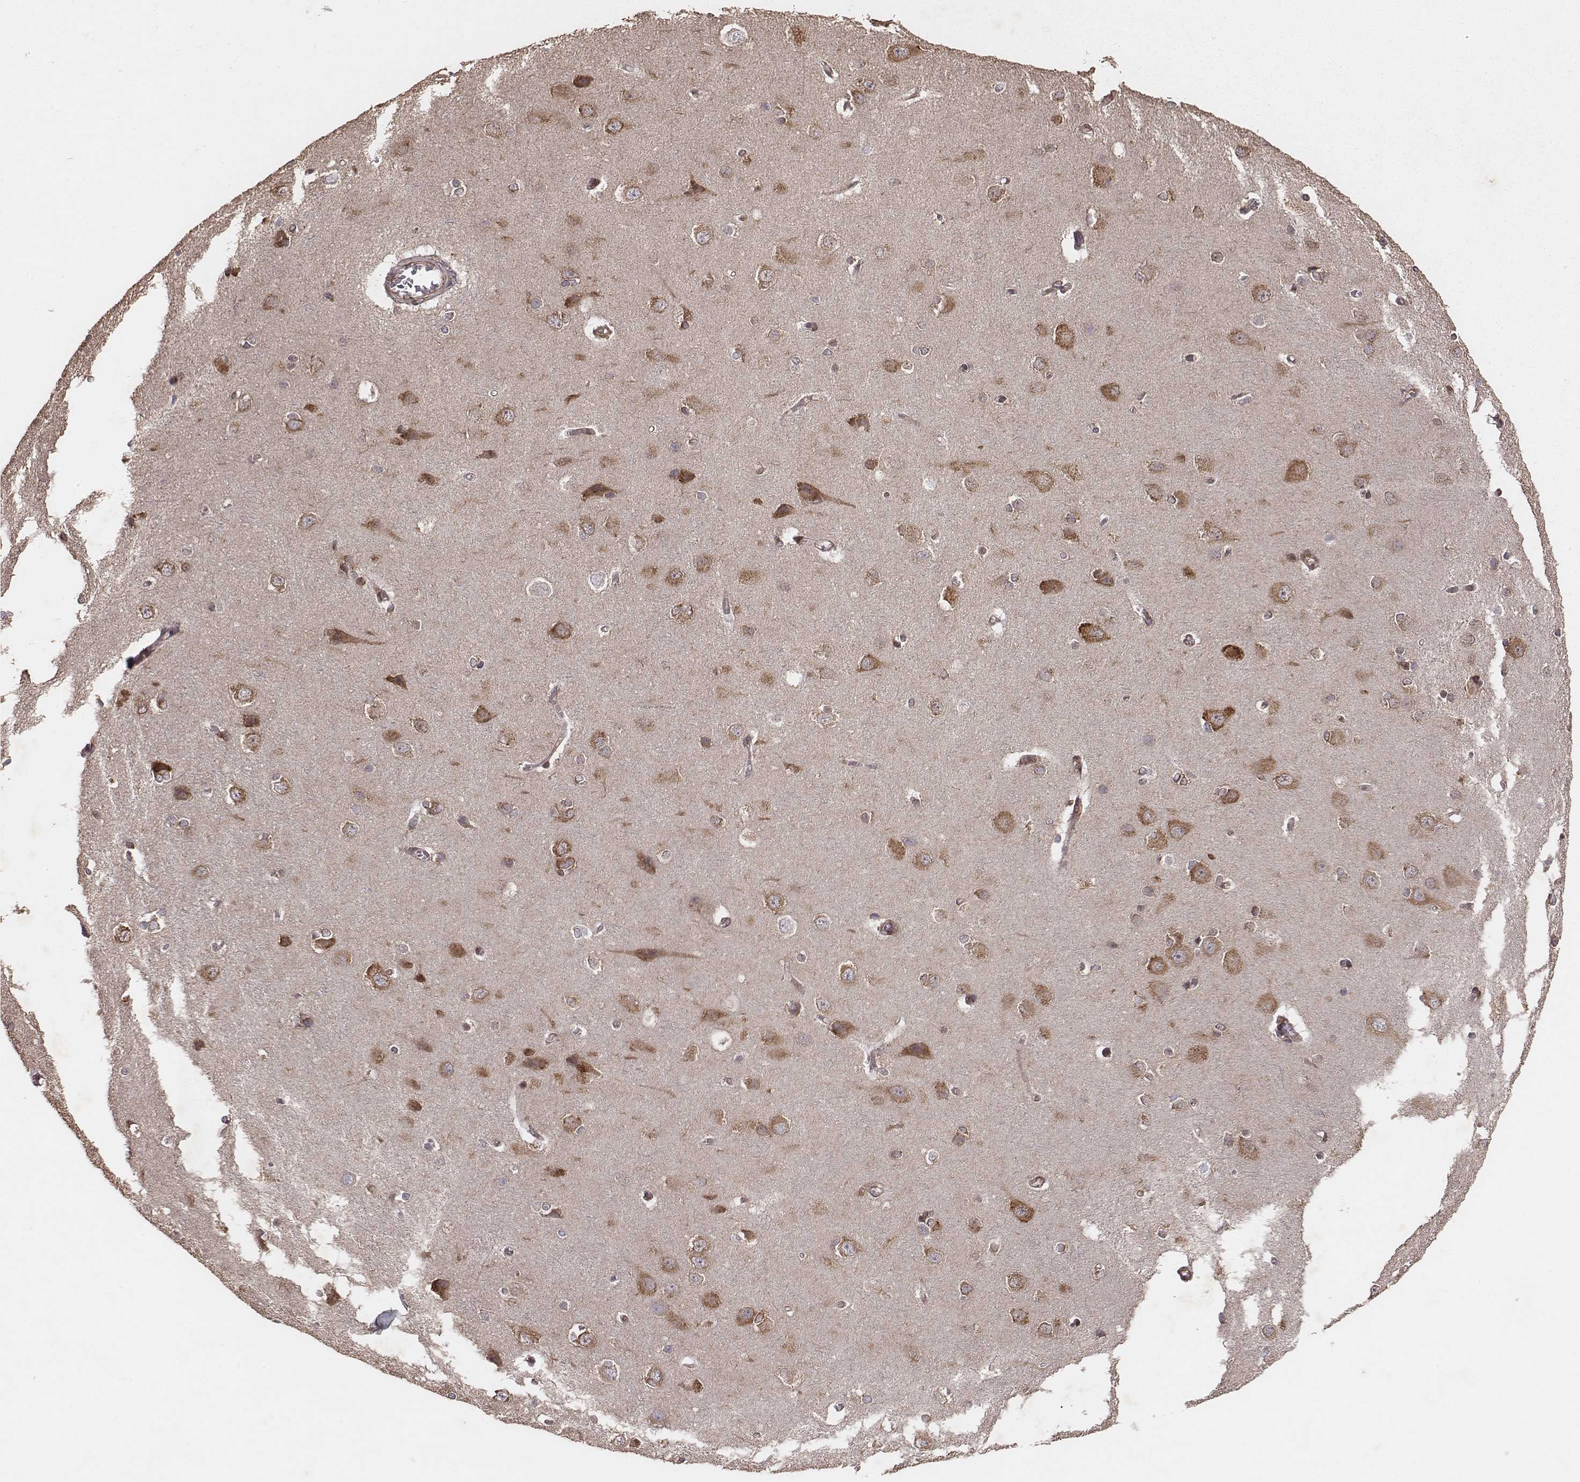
{"staining": {"intensity": "moderate", "quantity": ">75%", "location": "cytoplasmic/membranous"}, "tissue": "cerebral cortex", "cell_type": "Endothelial cells", "image_type": "normal", "snomed": [{"axis": "morphology", "description": "Normal tissue, NOS"}, {"axis": "topography", "description": "Cerebral cortex"}], "caption": "A high-resolution photomicrograph shows immunohistochemistry staining of unremarkable cerebral cortex, which displays moderate cytoplasmic/membranous expression in about >75% of endothelial cells. The staining is performed using DAB brown chromogen to label protein expression. The nuclei are counter-stained blue using hematoxylin.", "gene": "TXLNA", "patient": {"sex": "male", "age": 37}}